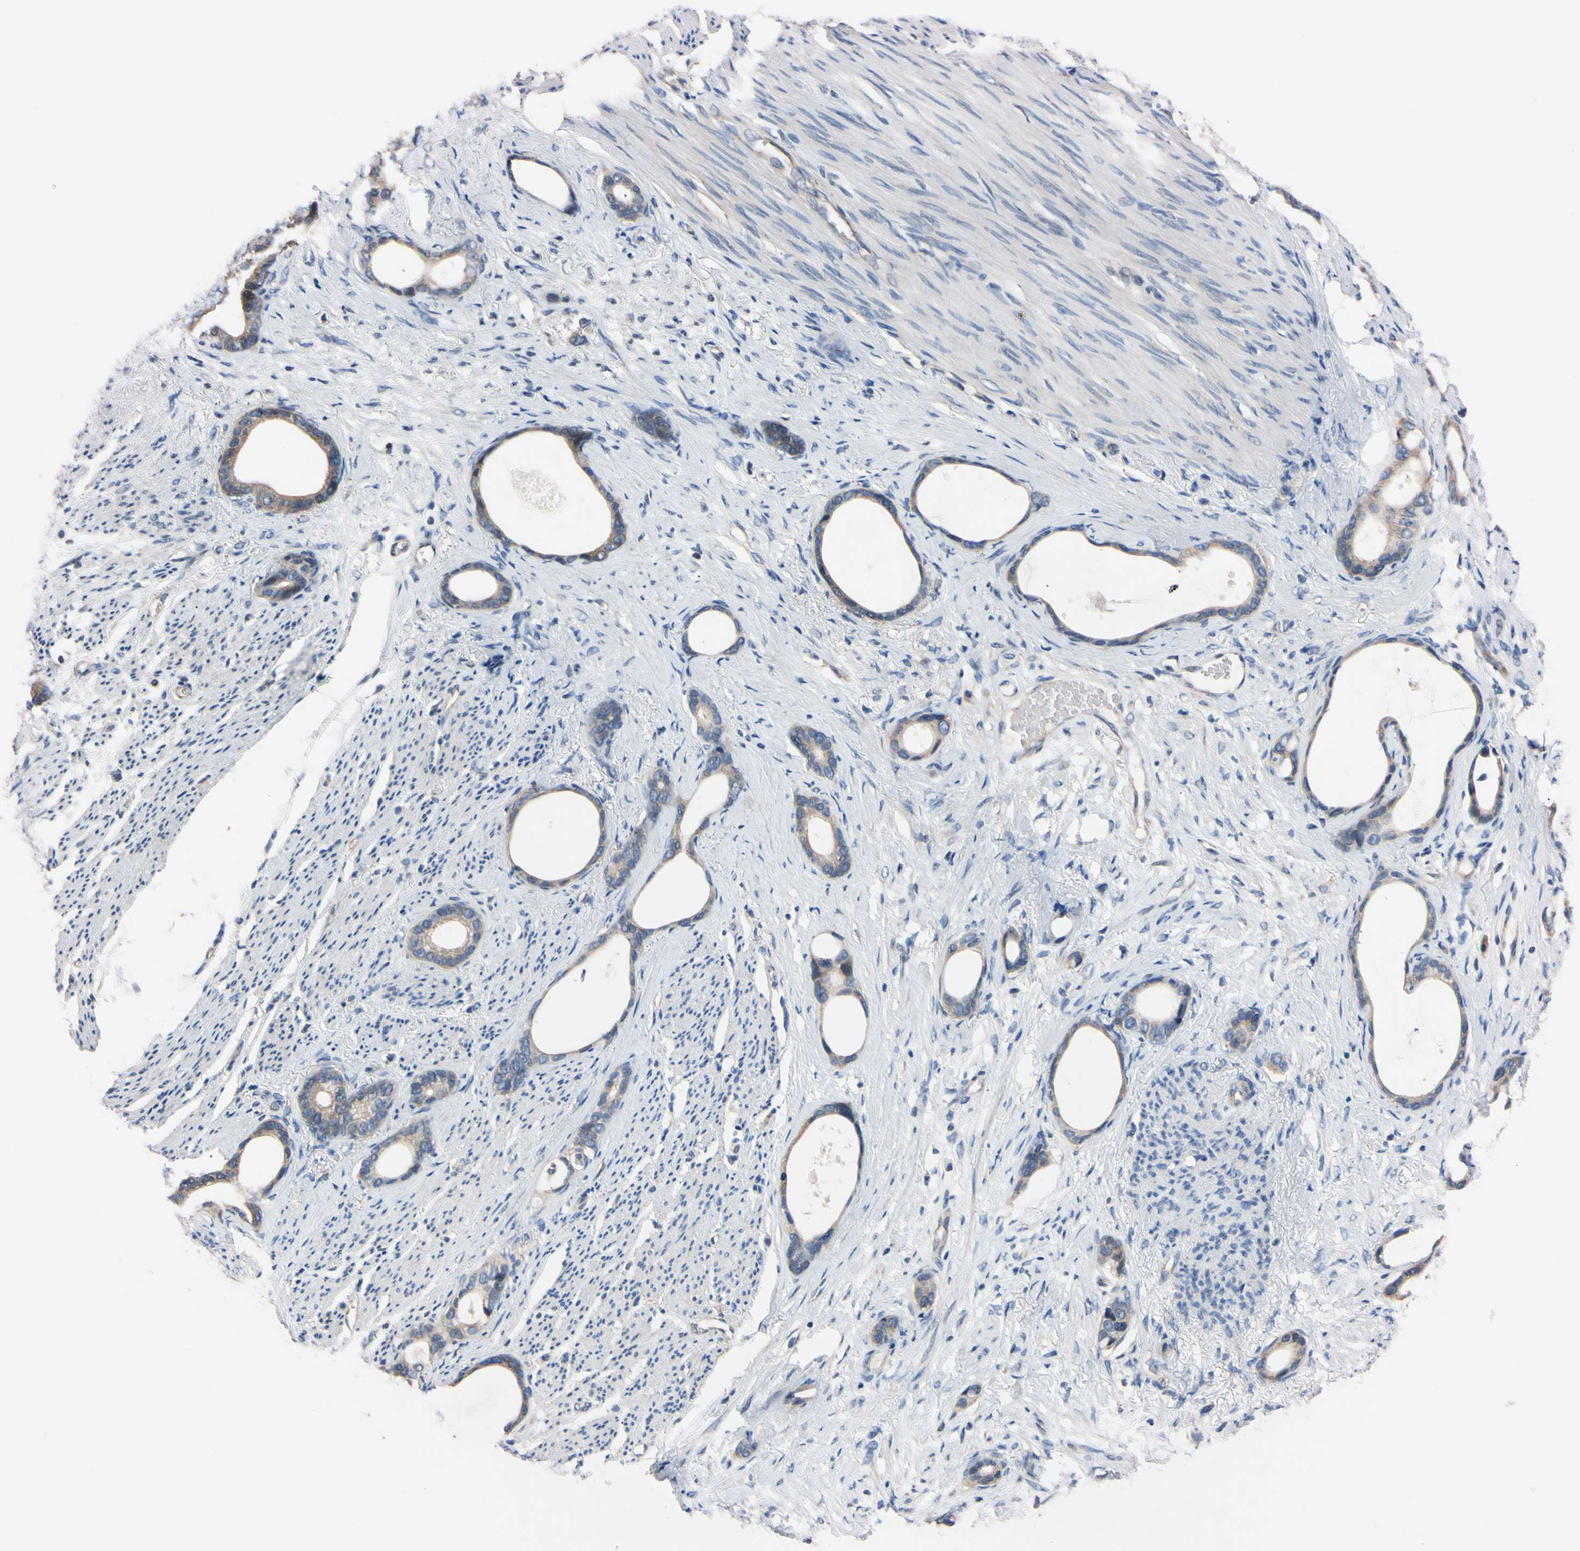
{"staining": {"intensity": "weak", "quantity": ">75%", "location": "cytoplasmic/membranous"}, "tissue": "stomach cancer", "cell_type": "Tumor cells", "image_type": "cancer", "snomed": [{"axis": "morphology", "description": "Adenocarcinoma, NOS"}, {"axis": "topography", "description": "Stomach"}], "caption": "A low amount of weak cytoplasmic/membranous expression is seen in approximately >75% of tumor cells in stomach cancer (adenocarcinoma) tissue.", "gene": "RARS1", "patient": {"sex": "female", "age": 75}}